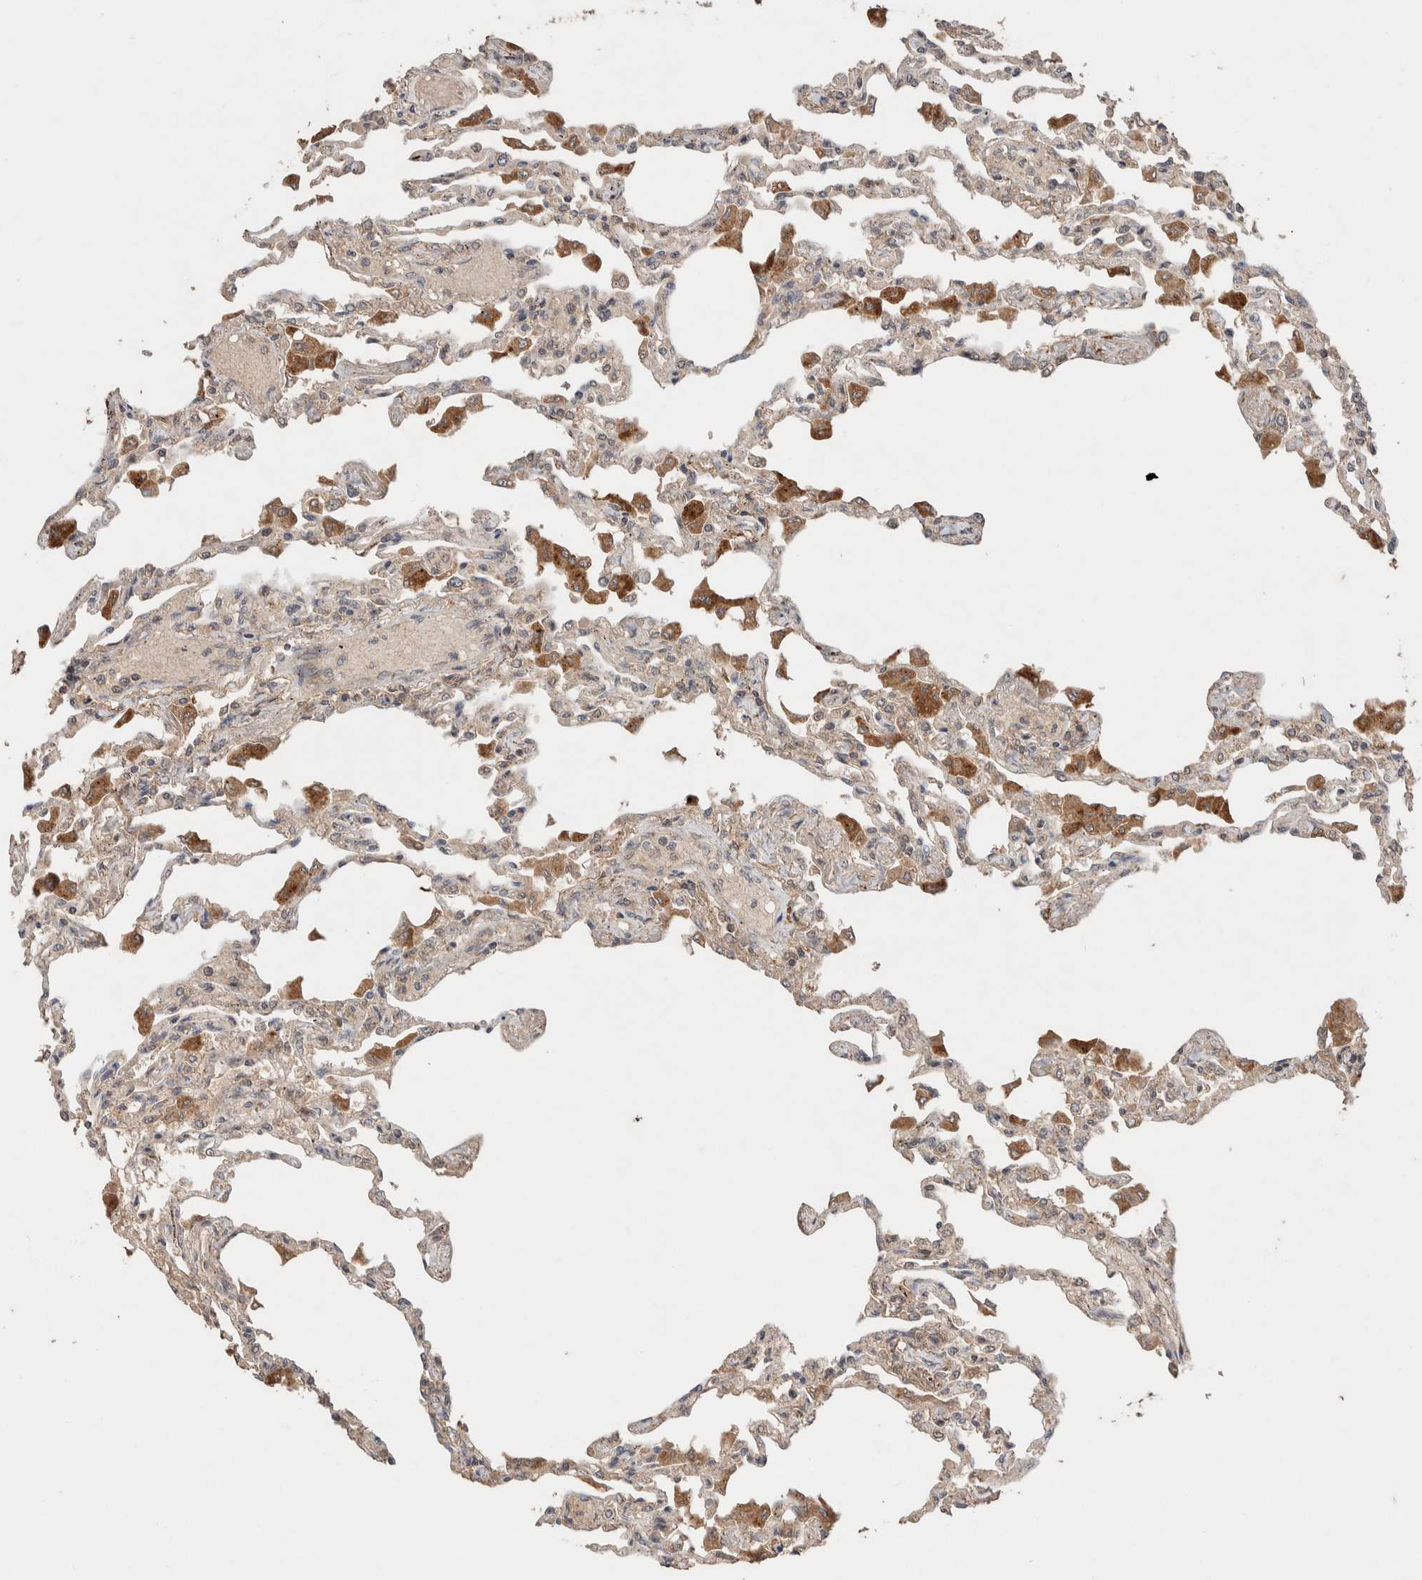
{"staining": {"intensity": "weak", "quantity": ">75%", "location": "cytoplasmic/membranous"}, "tissue": "lung", "cell_type": "Alveolar cells", "image_type": "normal", "snomed": [{"axis": "morphology", "description": "Normal tissue, NOS"}, {"axis": "topography", "description": "Bronchus"}, {"axis": "topography", "description": "Lung"}], "caption": "Immunohistochemistry micrograph of normal lung: human lung stained using immunohistochemistry (IHC) displays low levels of weak protein expression localized specifically in the cytoplasmic/membranous of alveolar cells, appearing as a cytoplasmic/membranous brown color.", "gene": "KCNJ5", "patient": {"sex": "female", "age": 49}}